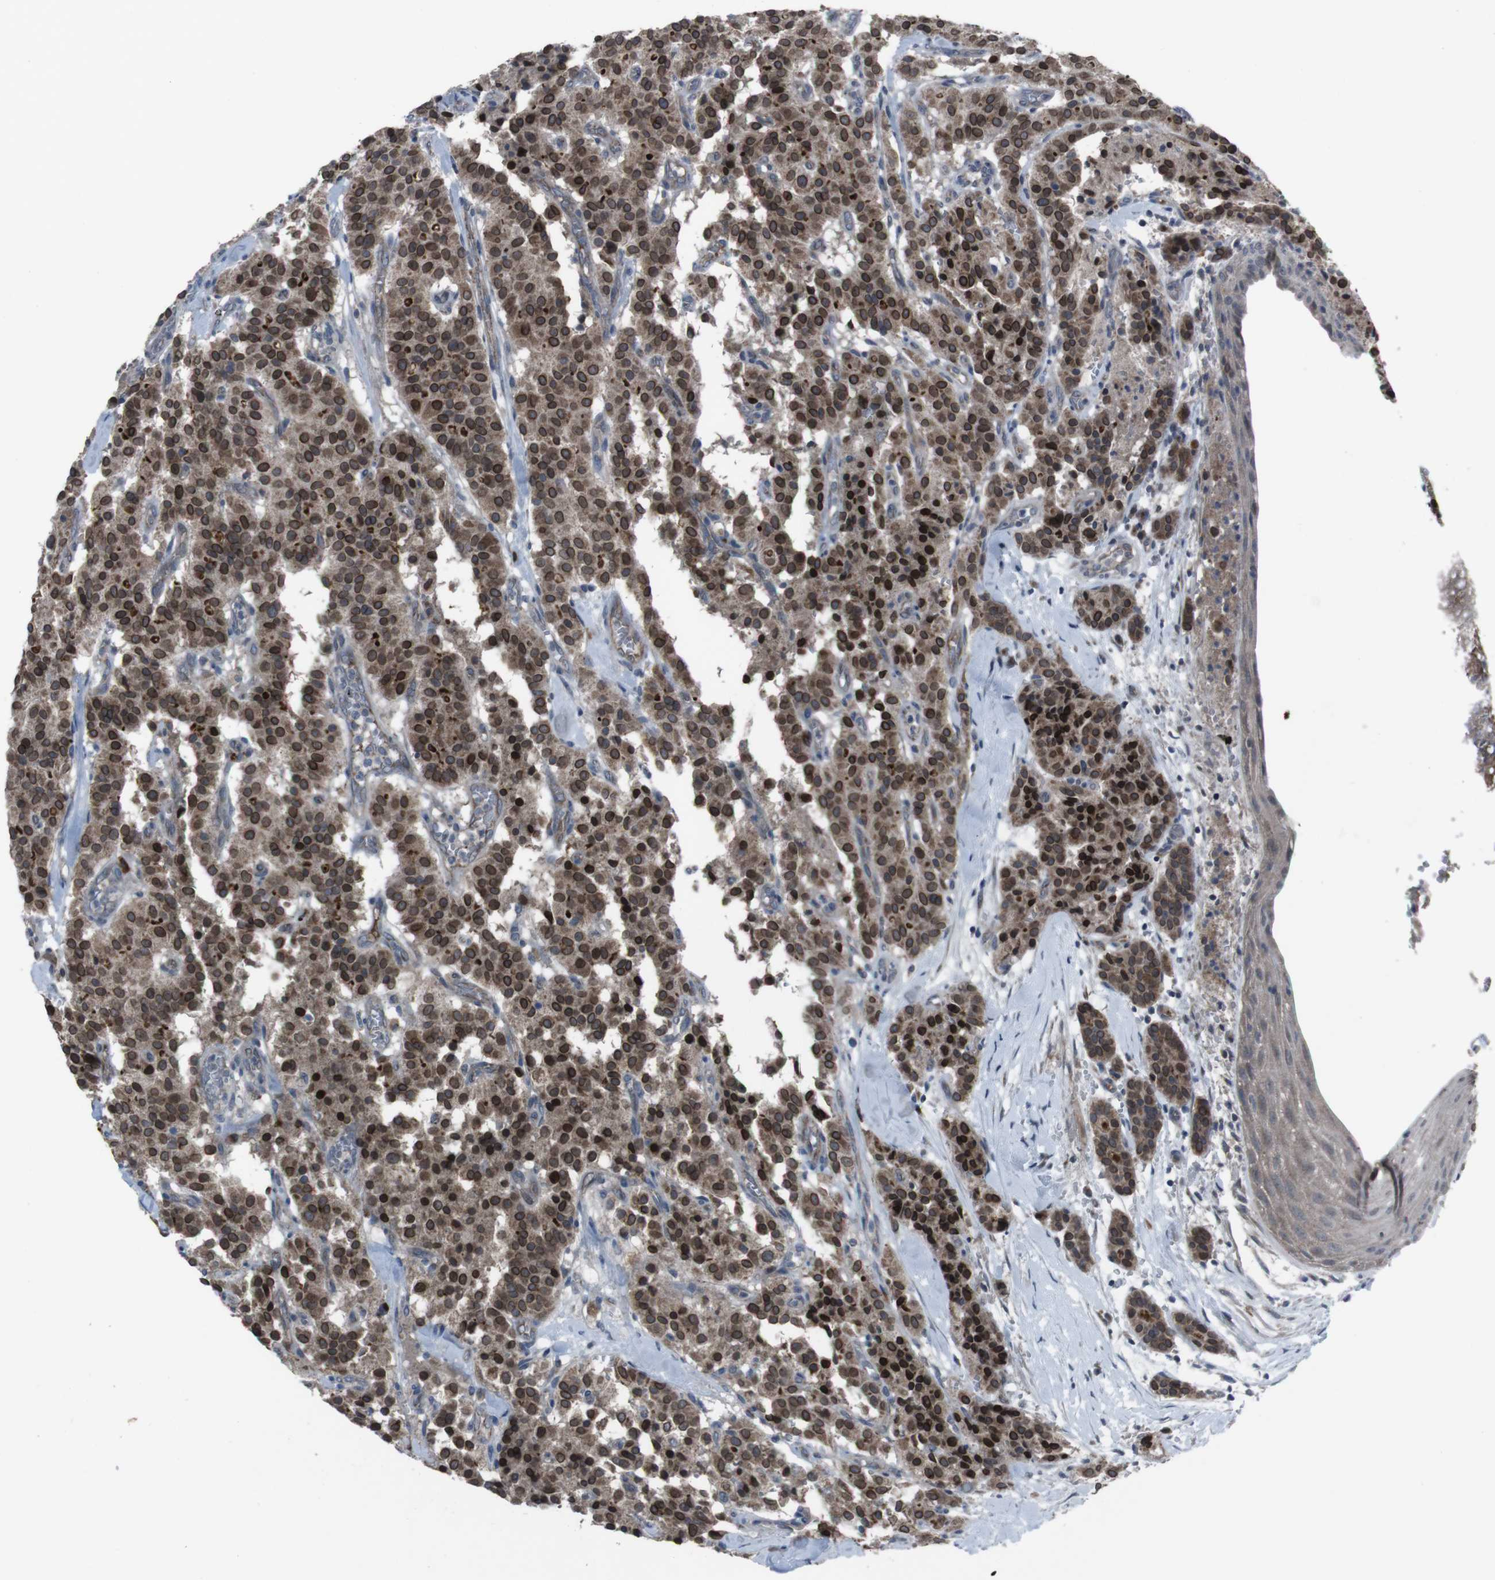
{"staining": {"intensity": "strong", "quantity": ">75%", "location": "cytoplasmic/membranous,nuclear"}, "tissue": "carcinoid", "cell_type": "Tumor cells", "image_type": "cancer", "snomed": [{"axis": "morphology", "description": "Carcinoid, malignant, NOS"}, {"axis": "topography", "description": "Lung"}], "caption": "High-magnification brightfield microscopy of carcinoid stained with DAB (brown) and counterstained with hematoxylin (blue). tumor cells exhibit strong cytoplasmic/membranous and nuclear expression is present in approximately>75% of cells.", "gene": "EFNA5", "patient": {"sex": "male", "age": 30}}